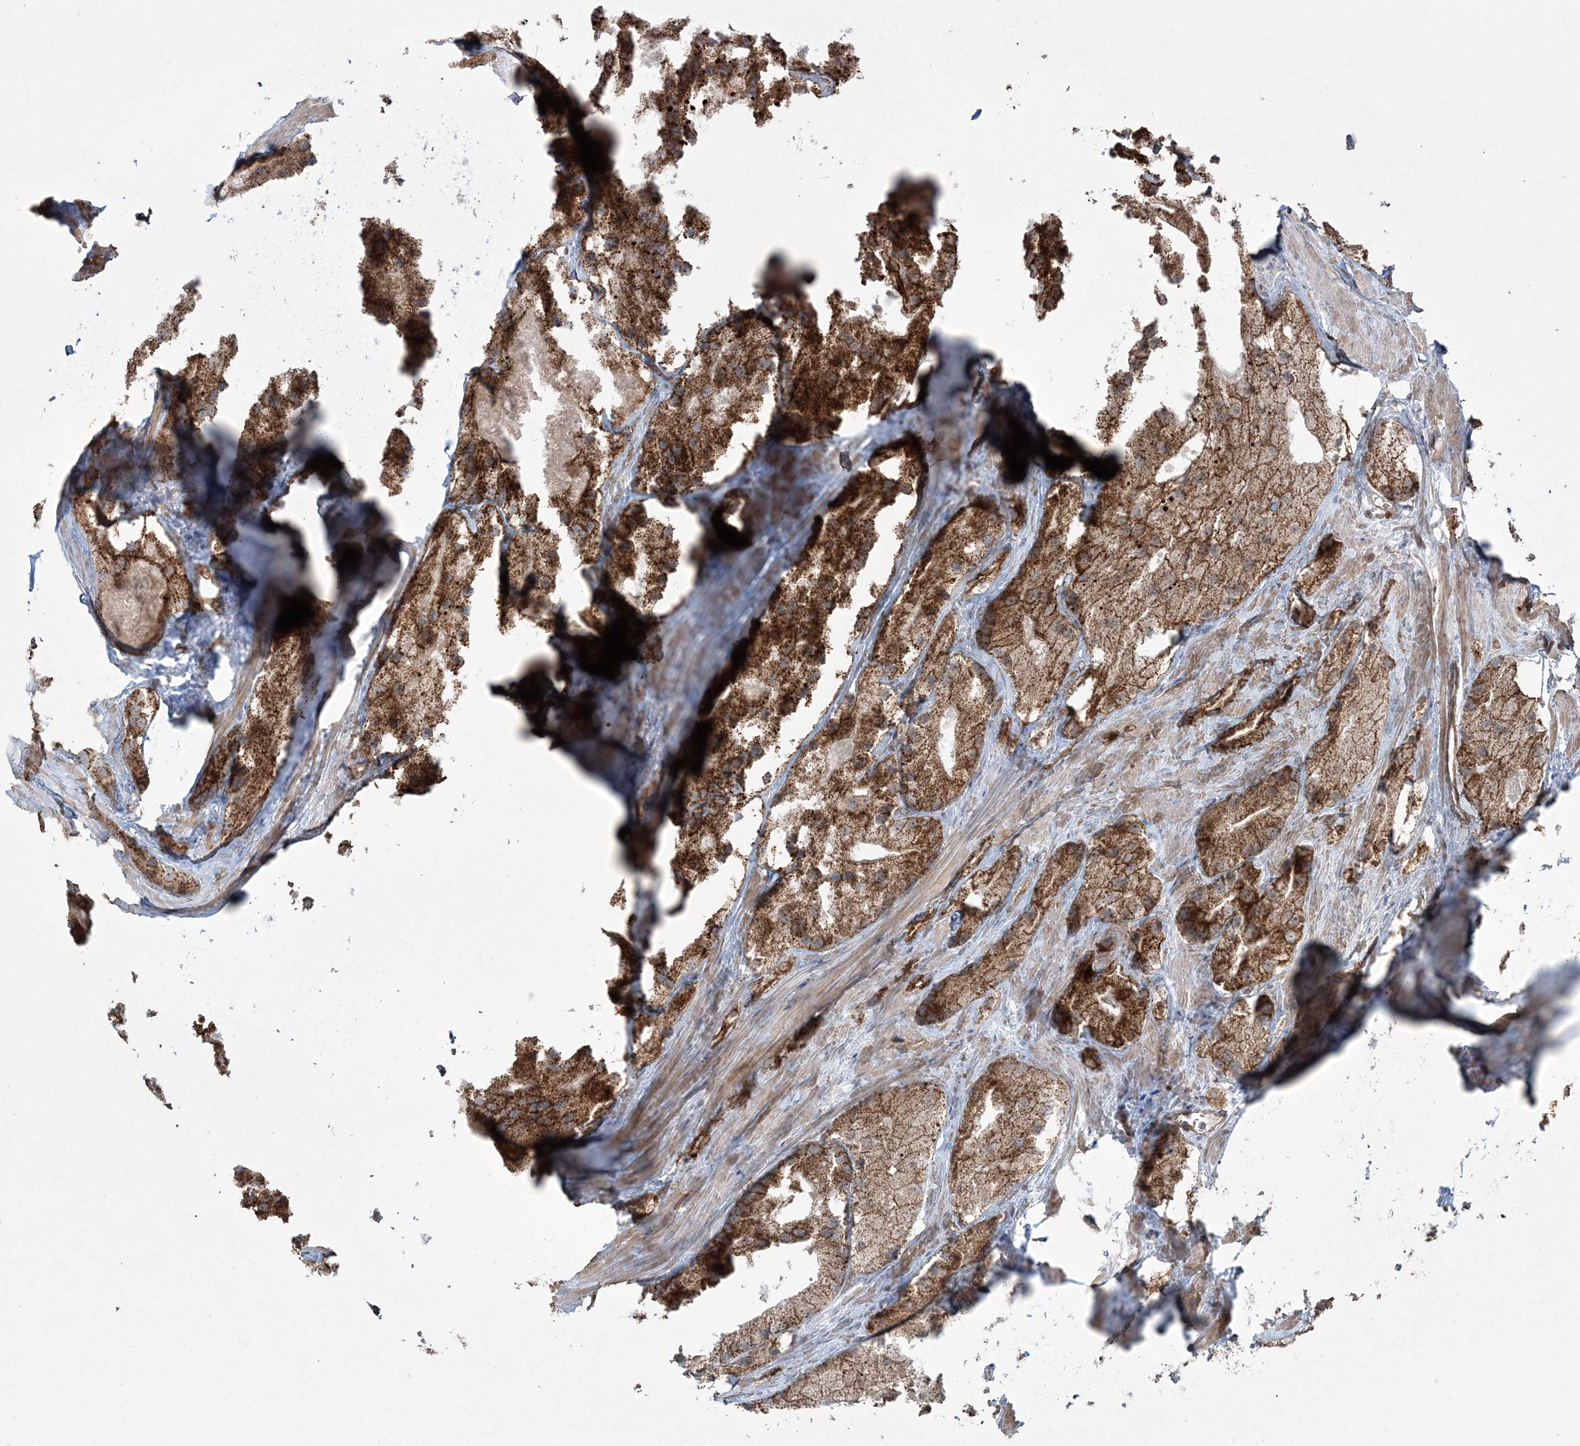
{"staining": {"intensity": "strong", "quantity": ">75%", "location": "cytoplasmic/membranous"}, "tissue": "prostate cancer", "cell_type": "Tumor cells", "image_type": "cancer", "snomed": [{"axis": "morphology", "description": "Adenocarcinoma, Low grade"}, {"axis": "topography", "description": "Prostate"}], "caption": "A high amount of strong cytoplasmic/membranous staining is present in about >75% of tumor cells in prostate cancer tissue.", "gene": "TTC7A", "patient": {"sex": "male", "age": 69}}